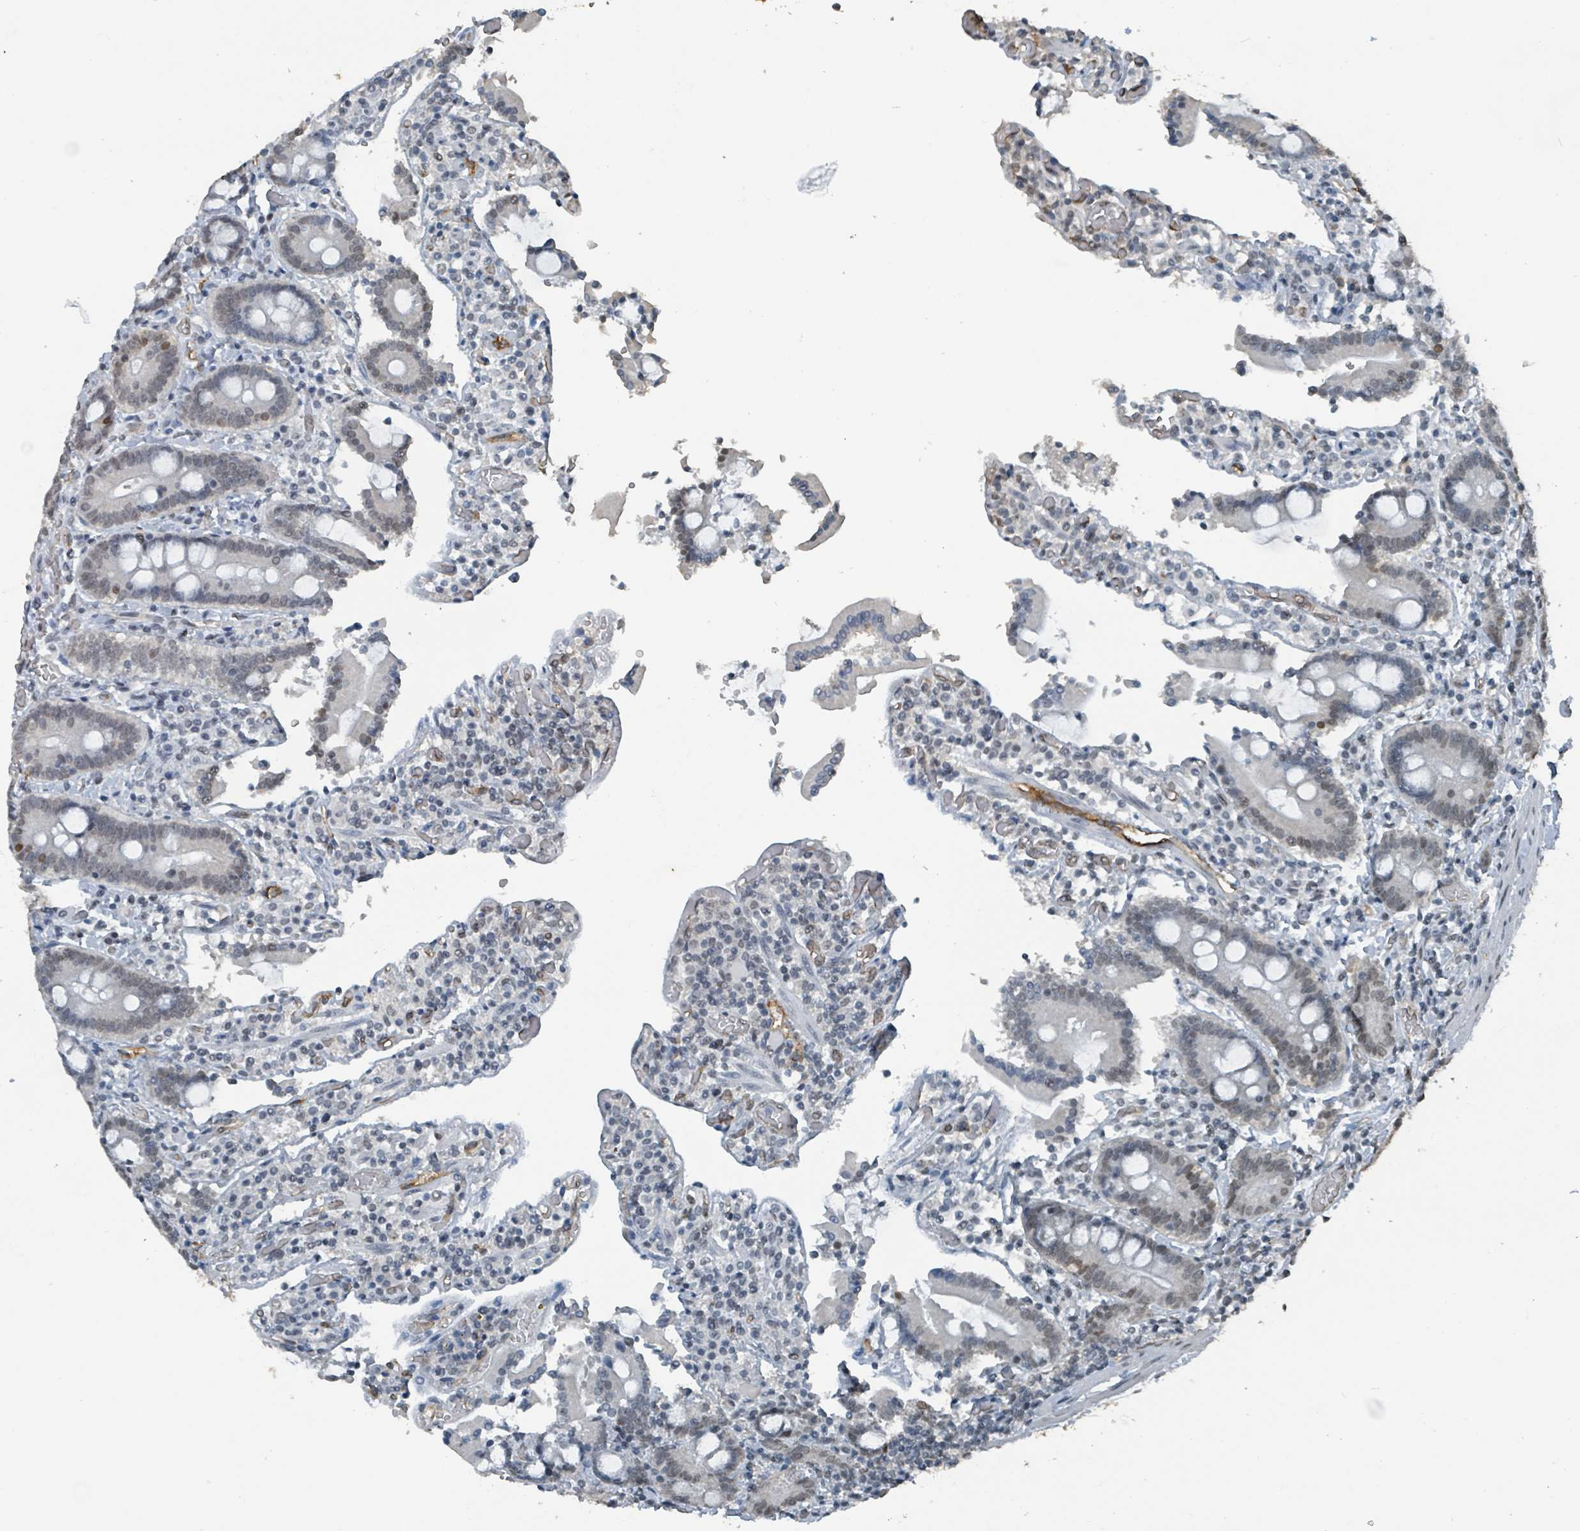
{"staining": {"intensity": "moderate", "quantity": "25%-75%", "location": "nuclear"}, "tissue": "duodenum", "cell_type": "Glandular cells", "image_type": "normal", "snomed": [{"axis": "morphology", "description": "Normal tissue, NOS"}, {"axis": "topography", "description": "Duodenum"}], "caption": "The histopathology image exhibits staining of normal duodenum, revealing moderate nuclear protein positivity (brown color) within glandular cells. (Brightfield microscopy of DAB IHC at high magnification).", "gene": "PHIP", "patient": {"sex": "male", "age": 55}}